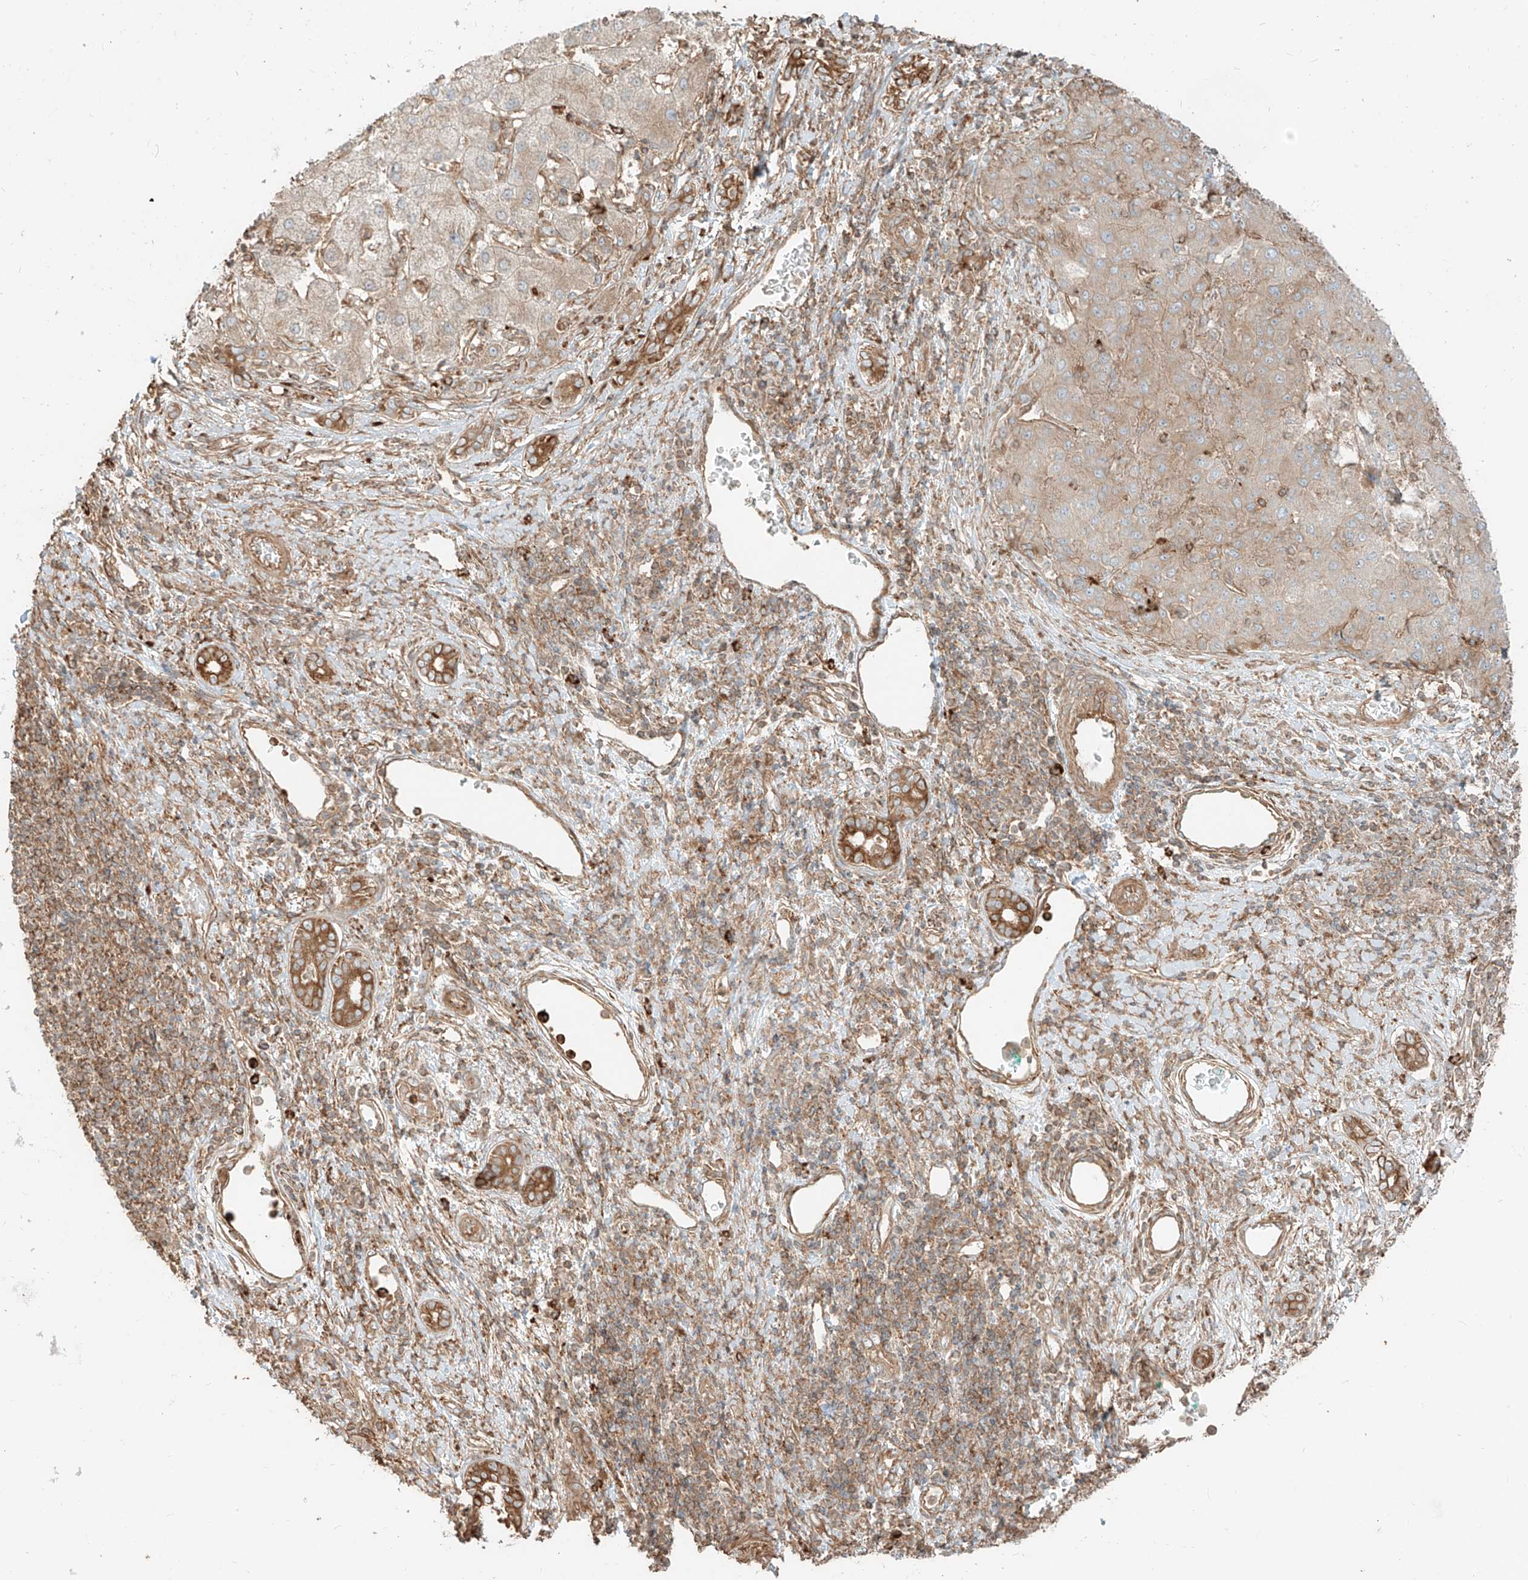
{"staining": {"intensity": "weak", "quantity": "<25%", "location": "cytoplasmic/membranous"}, "tissue": "liver cancer", "cell_type": "Tumor cells", "image_type": "cancer", "snomed": [{"axis": "morphology", "description": "Carcinoma, Hepatocellular, NOS"}, {"axis": "topography", "description": "Liver"}], "caption": "Histopathology image shows no significant protein expression in tumor cells of liver cancer.", "gene": "CCDC115", "patient": {"sex": "male", "age": 65}}